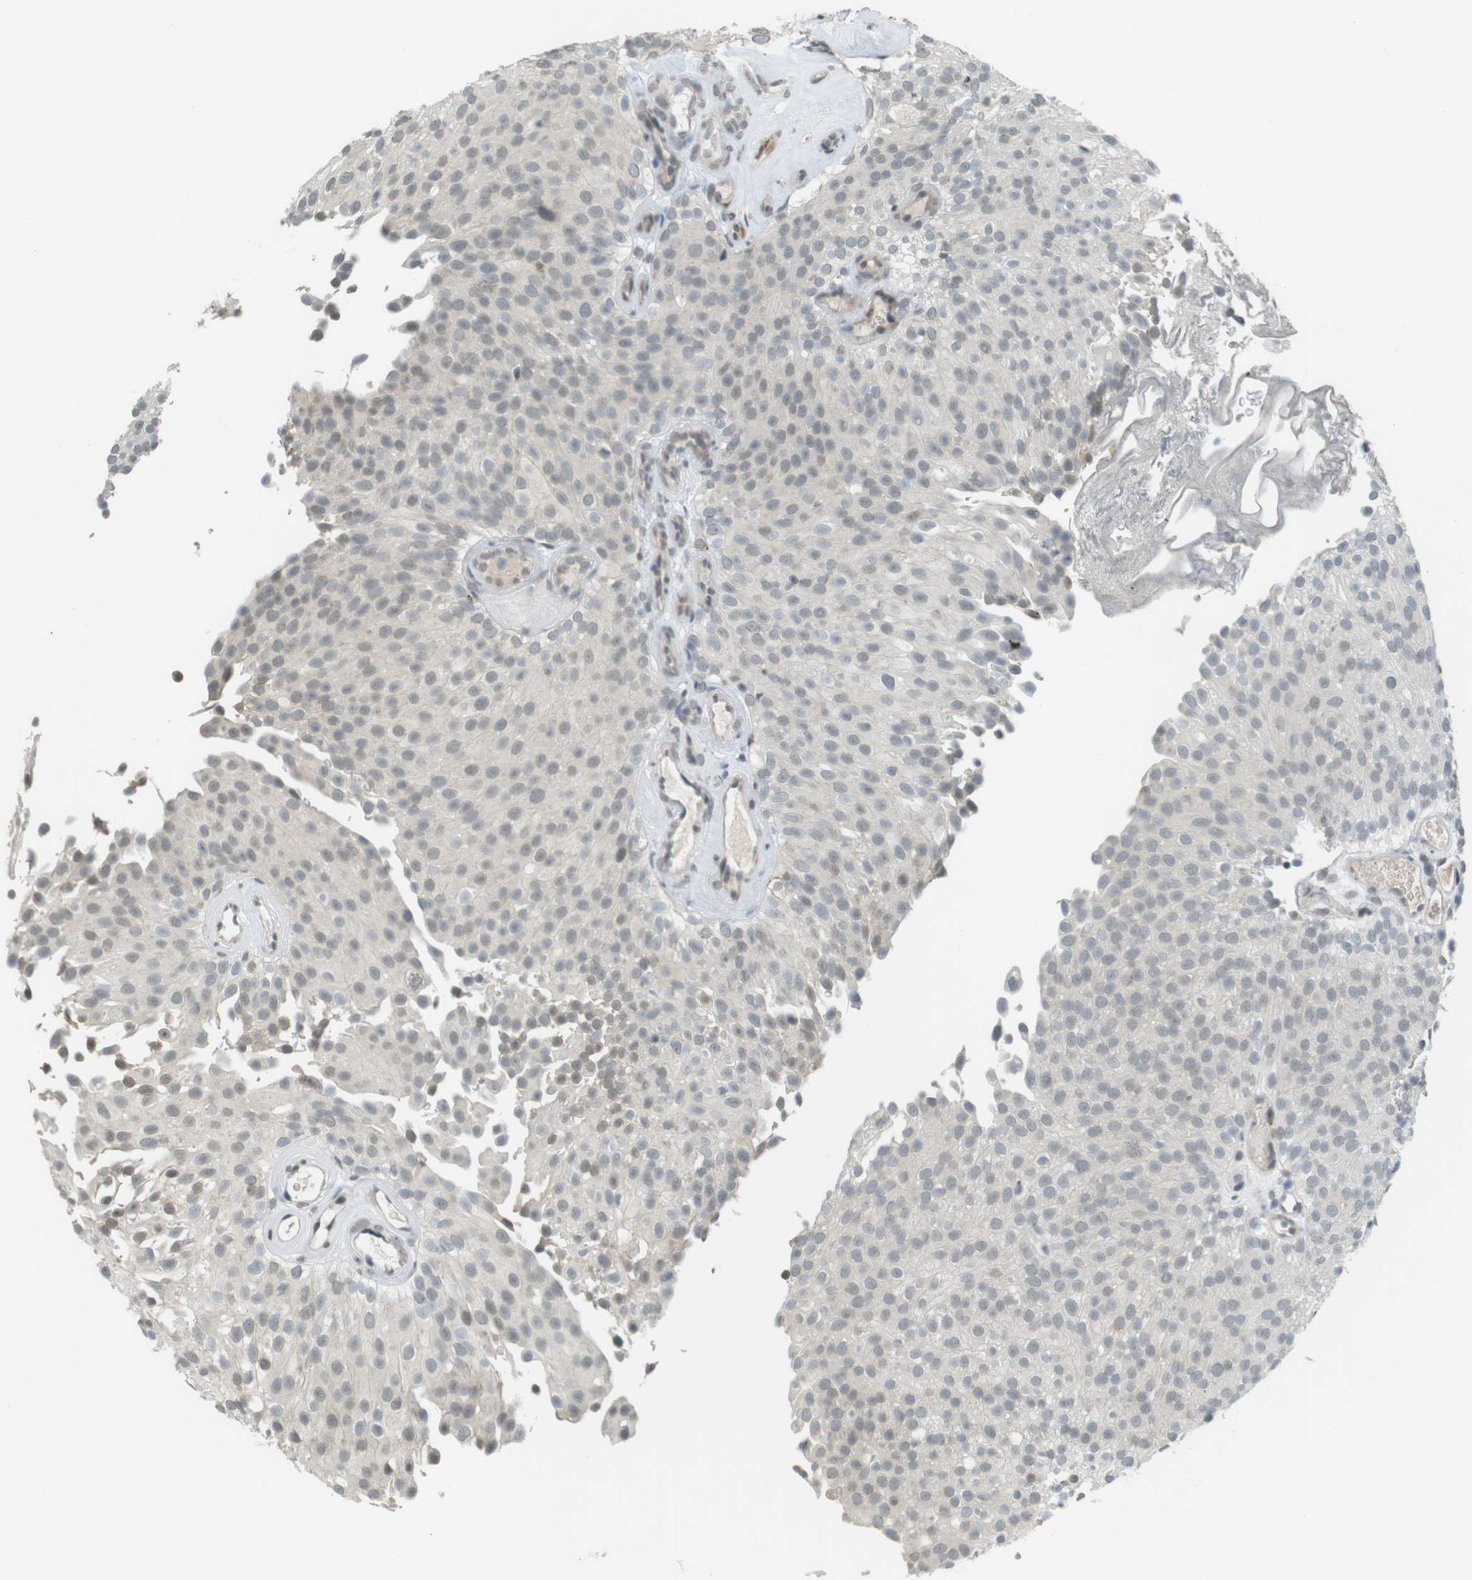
{"staining": {"intensity": "negative", "quantity": "none", "location": "none"}, "tissue": "urothelial cancer", "cell_type": "Tumor cells", "image_type": "cancer", "snomed": [{"axis": "morphology", "description": "Urothelial carcinoma, Low grade"}, {"axis": "topography", "description": "Urinary bladder"}], "caption": "This is an immunohistochemistry image of low-grade urothelial carcinoma. There is no expression in tumor cells.", "gene": "FZD10", "patient": {"sex": "male", "age": 78}}